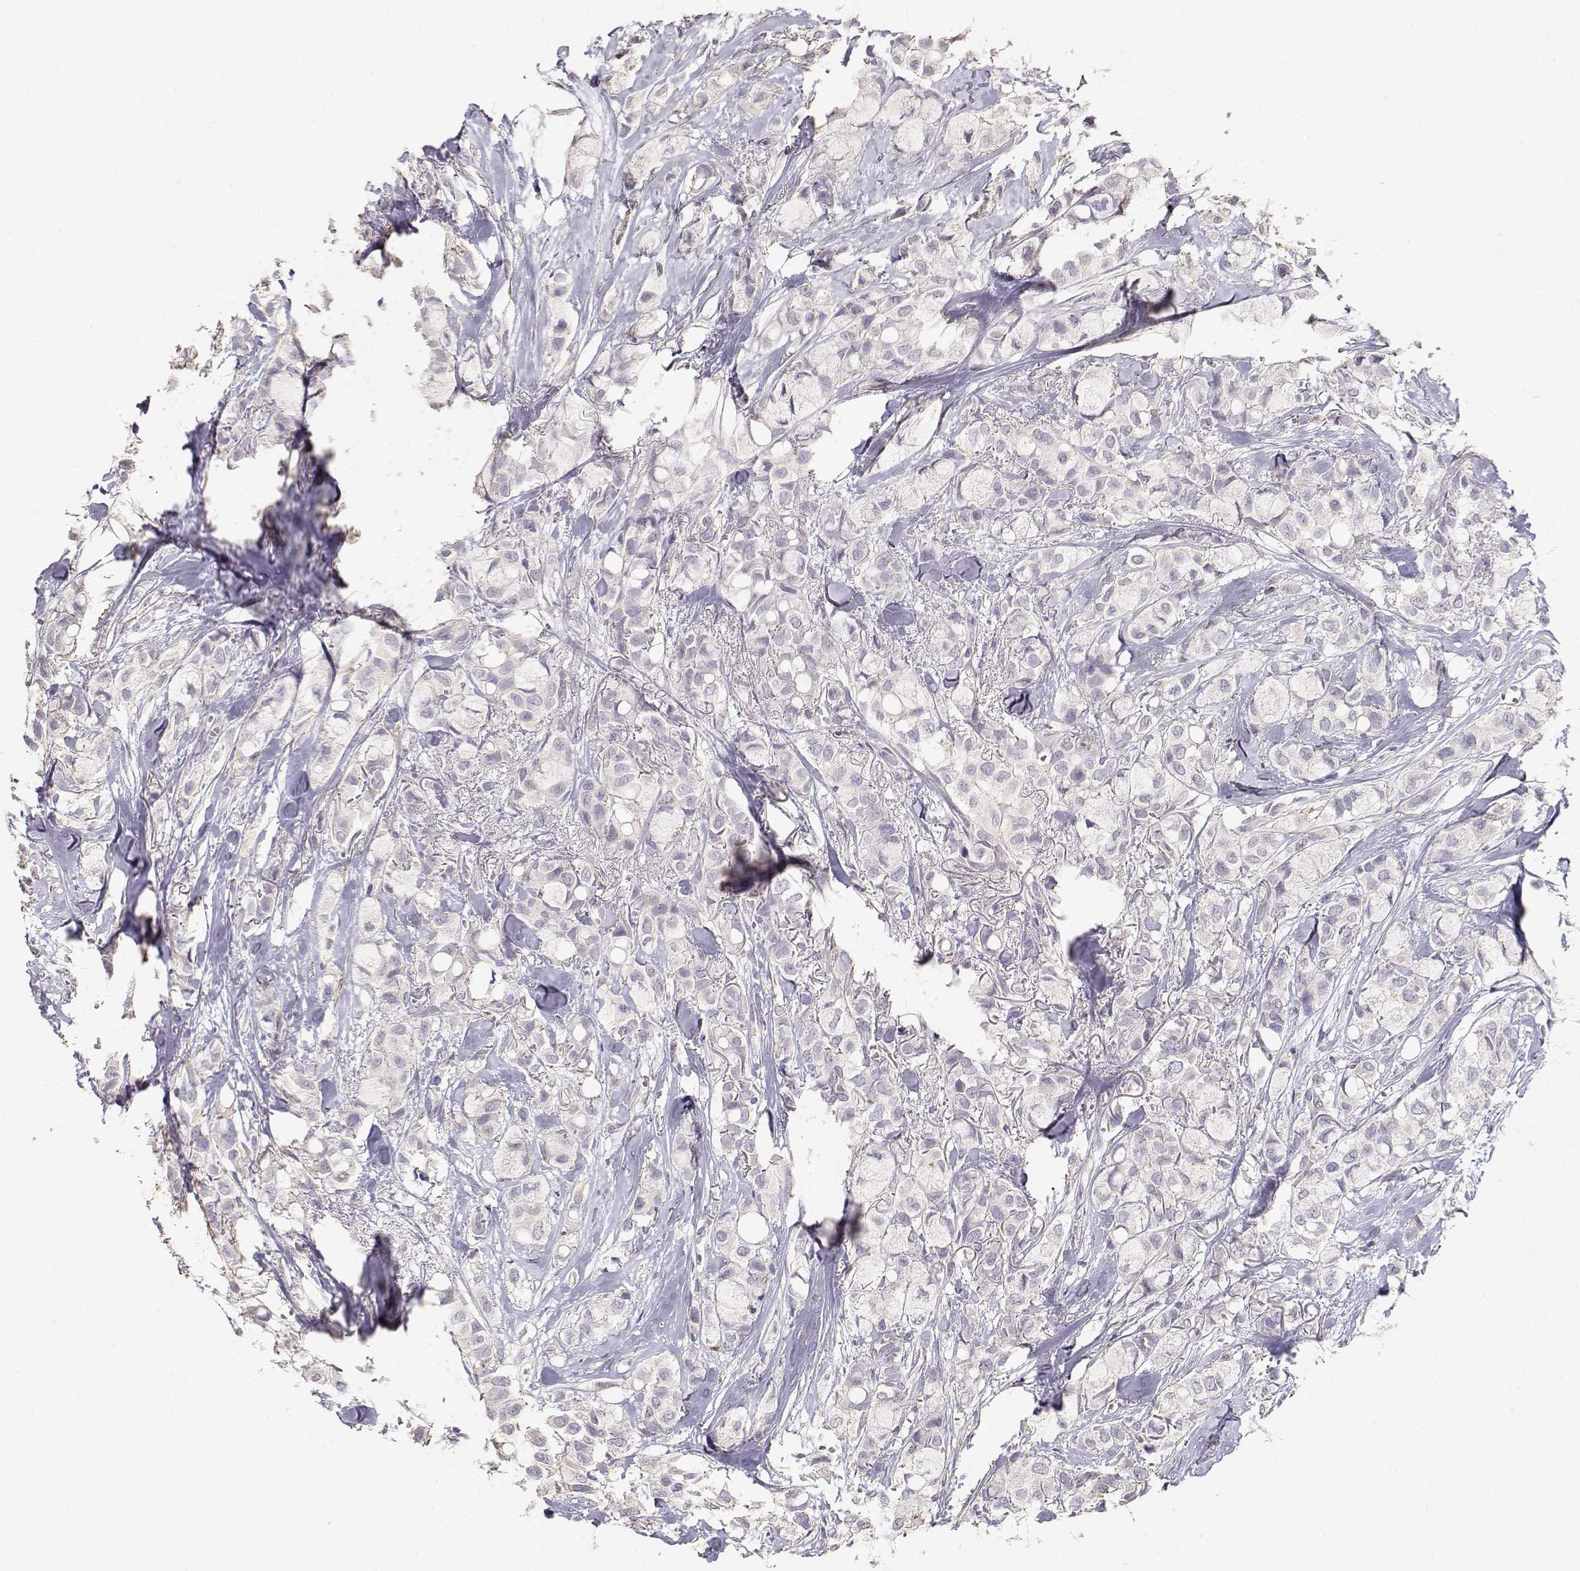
{"staining": {"intensity": "negative", "quantity": "none", "location": "none"}, "tissue": "breast cancer", "cell_type": "Tumor cells", "image_type": "cancer", "snomed": [{"axis": "morphology", "description": "Duct carcinoma"}, {"axis": "topography", "description": "Breast"}], "caption": "Micrograph shows no protein expression in tumor cells of breast intraductal carcinoma tissue.", "gene": "TNFRSF10C", "patient": {"sex": "female", "age": 85}}